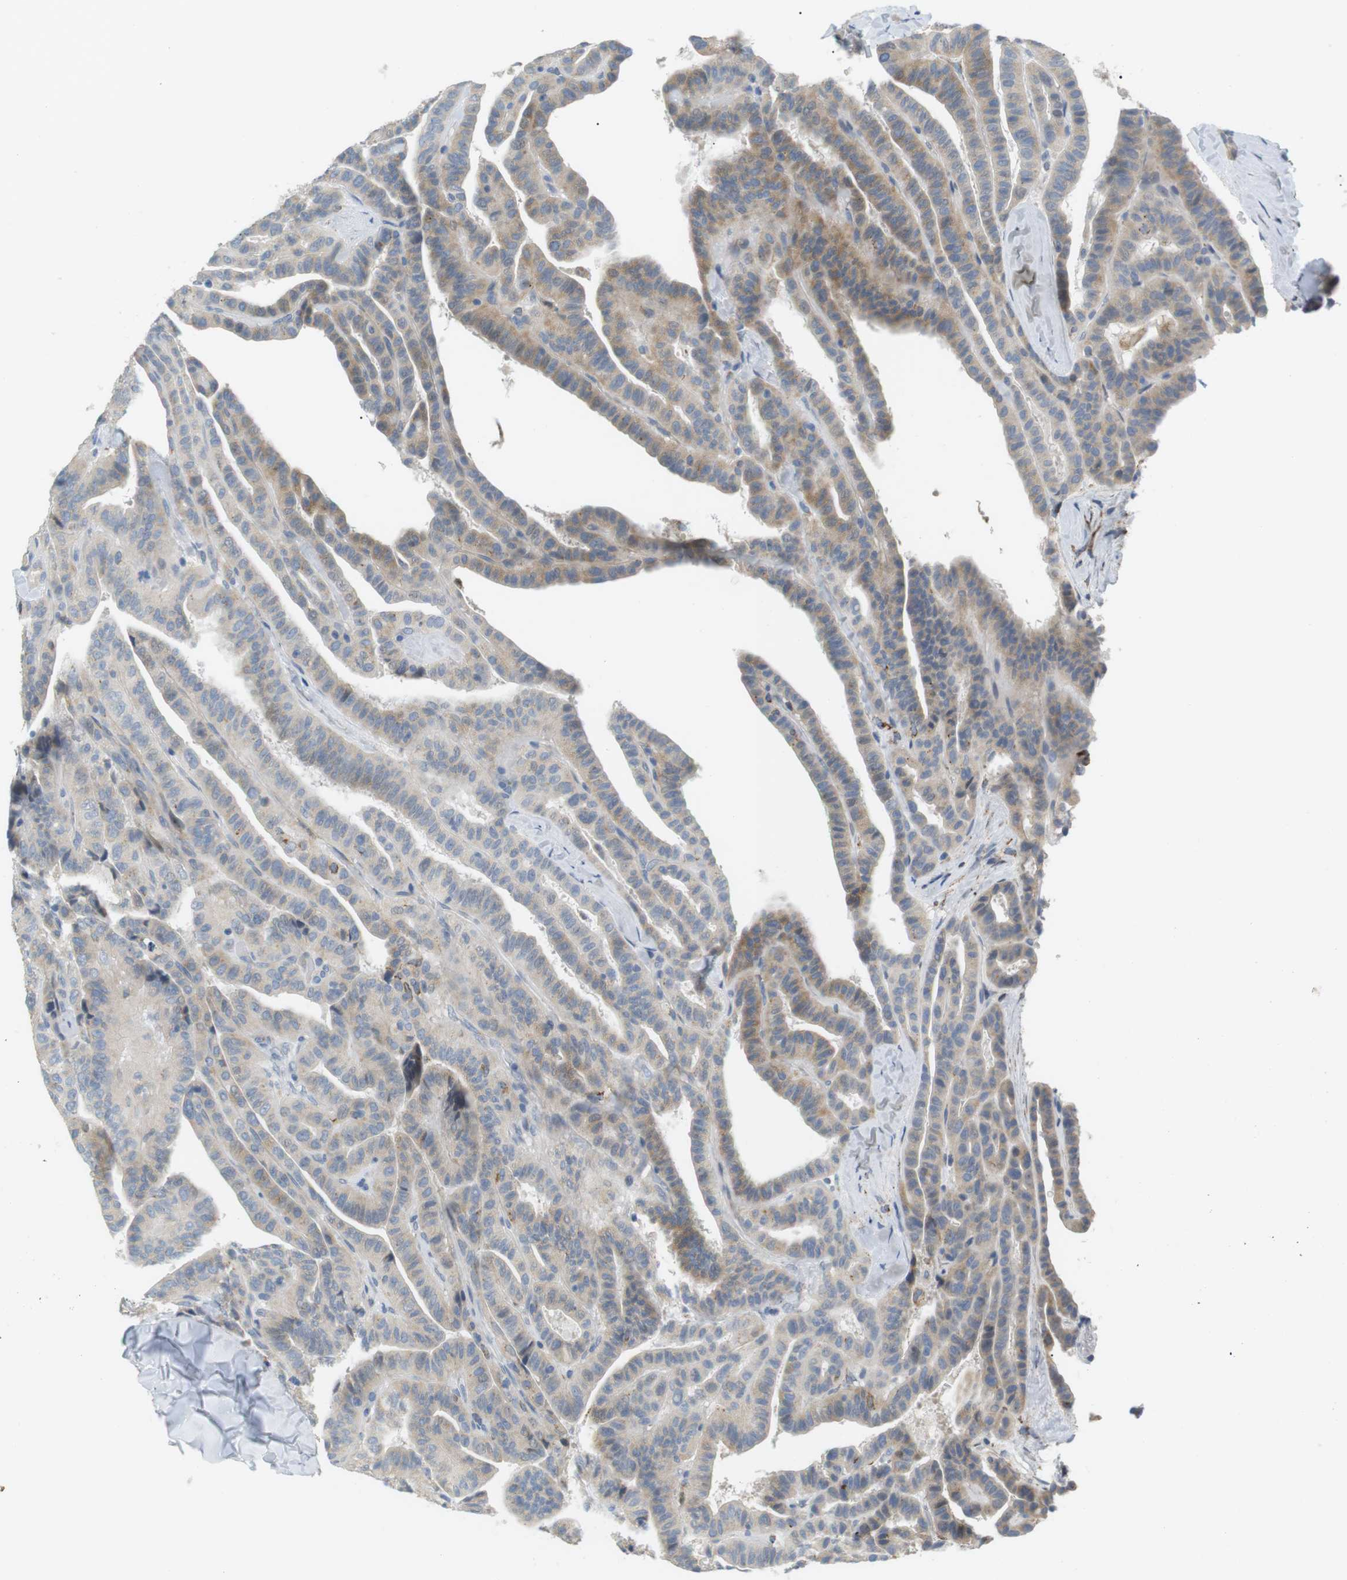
{"staining": {"intensity": "weak", "quantity": "25%-75%", "location": "cytoplasmic/membranous"}, "tissue": "thyroid cancer", "cell_type": "Tumor cells", "image_type": "cancer", "snomed": [{"axis": "morphology", "description": "Papillary adenocarcinoma, NOS"}, {"axis": "topography", "description": "Thyroid gland"}], "caption": "Immunohistochemistry of thyroid cancer shows low levels of weak cytoplasmic/membranous positivity in about 25%-75% of tumor cells.", "gene": "CD300E", "patient": {"sex": "male", "age": 77}}